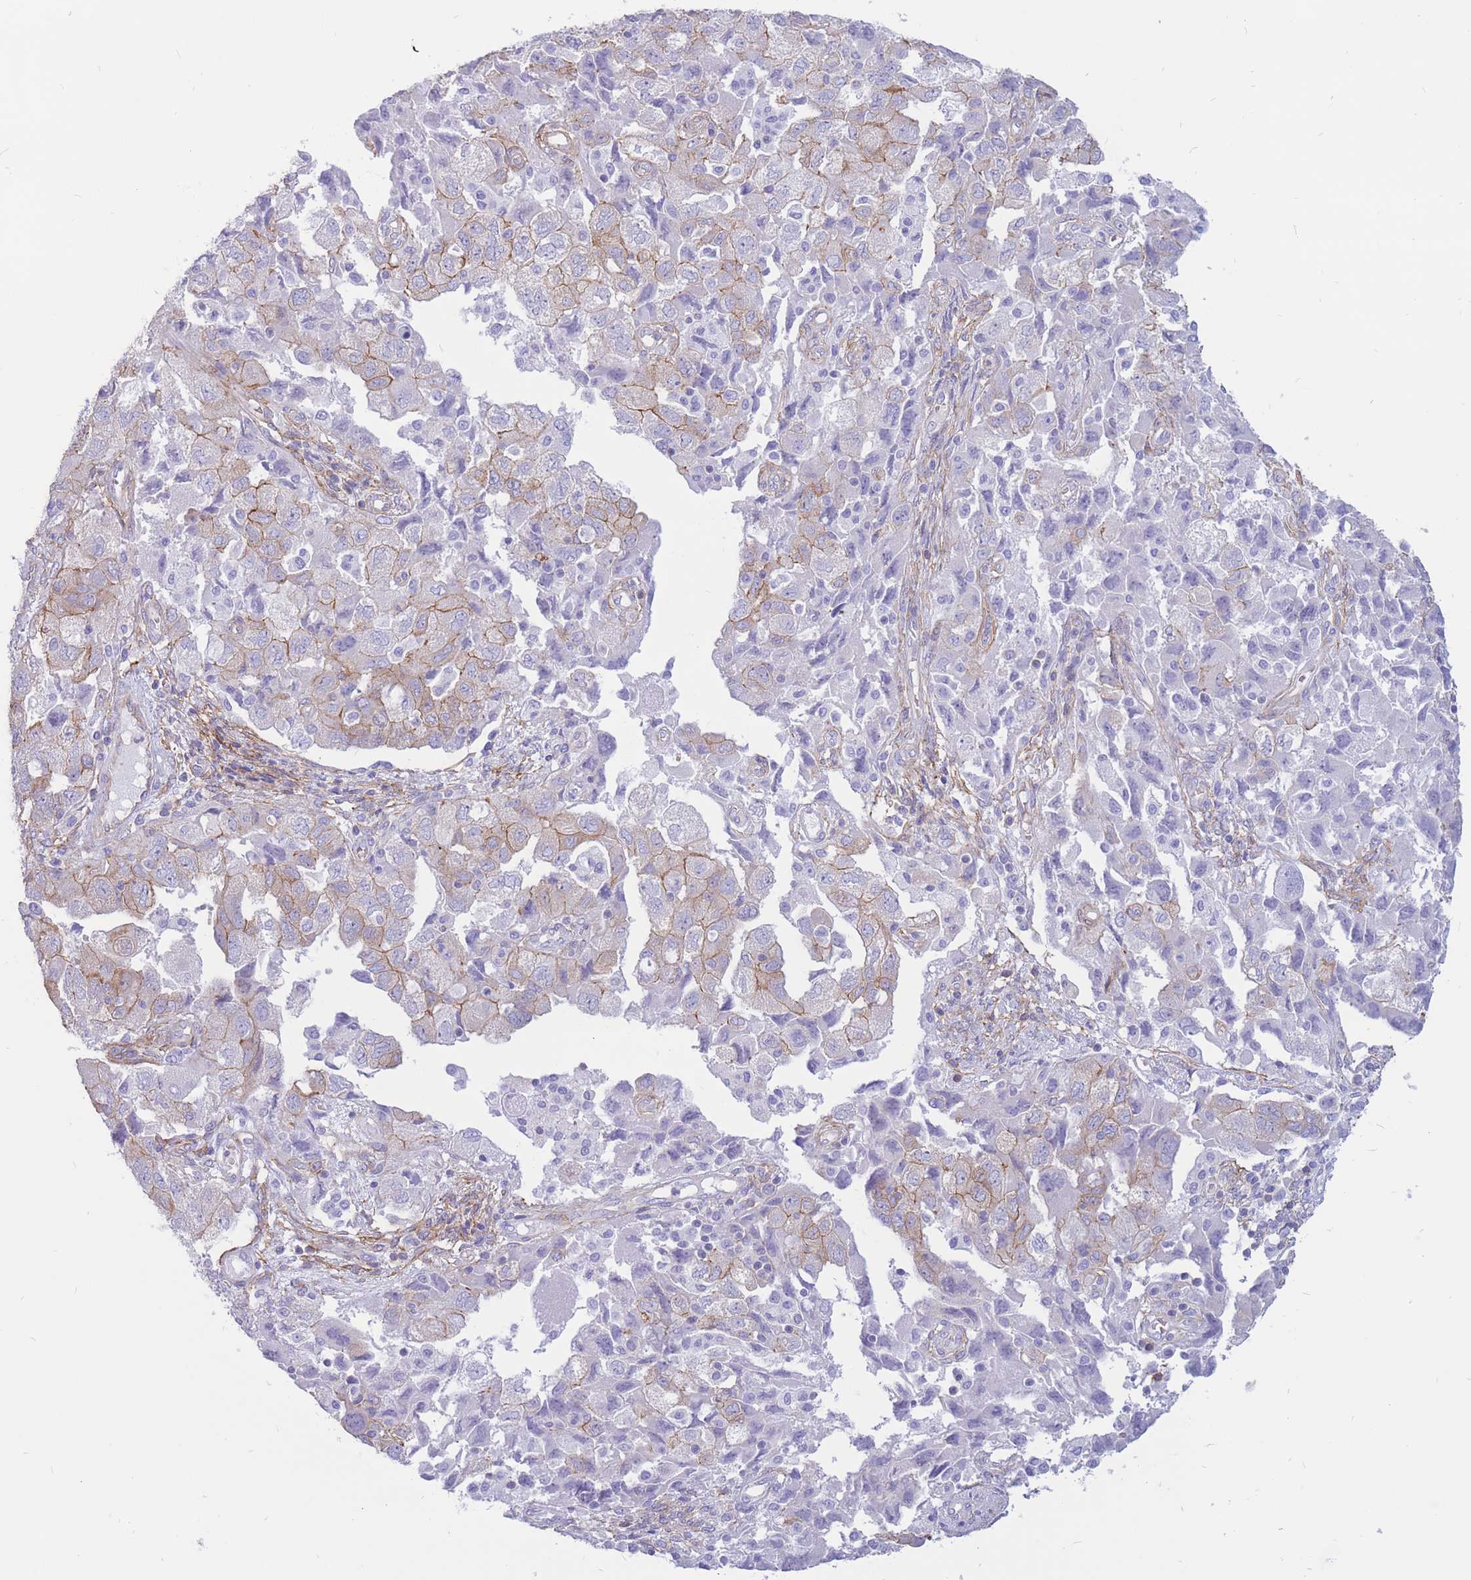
{"staining": {"intensity": "moderate", "quantity": "<25%", "location": "cytoplasmic/membranous"}, "tissue": "ovarian cancer", "cell_type": "Tumor cells", "image_type": "cancer", "snomed": [{"axis": "morphology", "description": "Carcinoma, NOS"}, {"axis": "morphology", "description": "Cystadenocarcinoma, serous, NOS"}, {"axis": "topography", "description": "Ovary"}], "caption": "Immunohistochemical staining of ovarian cancer demonstrates low levels of moderate cytoplasmic/membranous protein expression in approximately <25% of tumor cells.", "gene": "ADD2", "patient": {"sex": "female", "age": 69}}